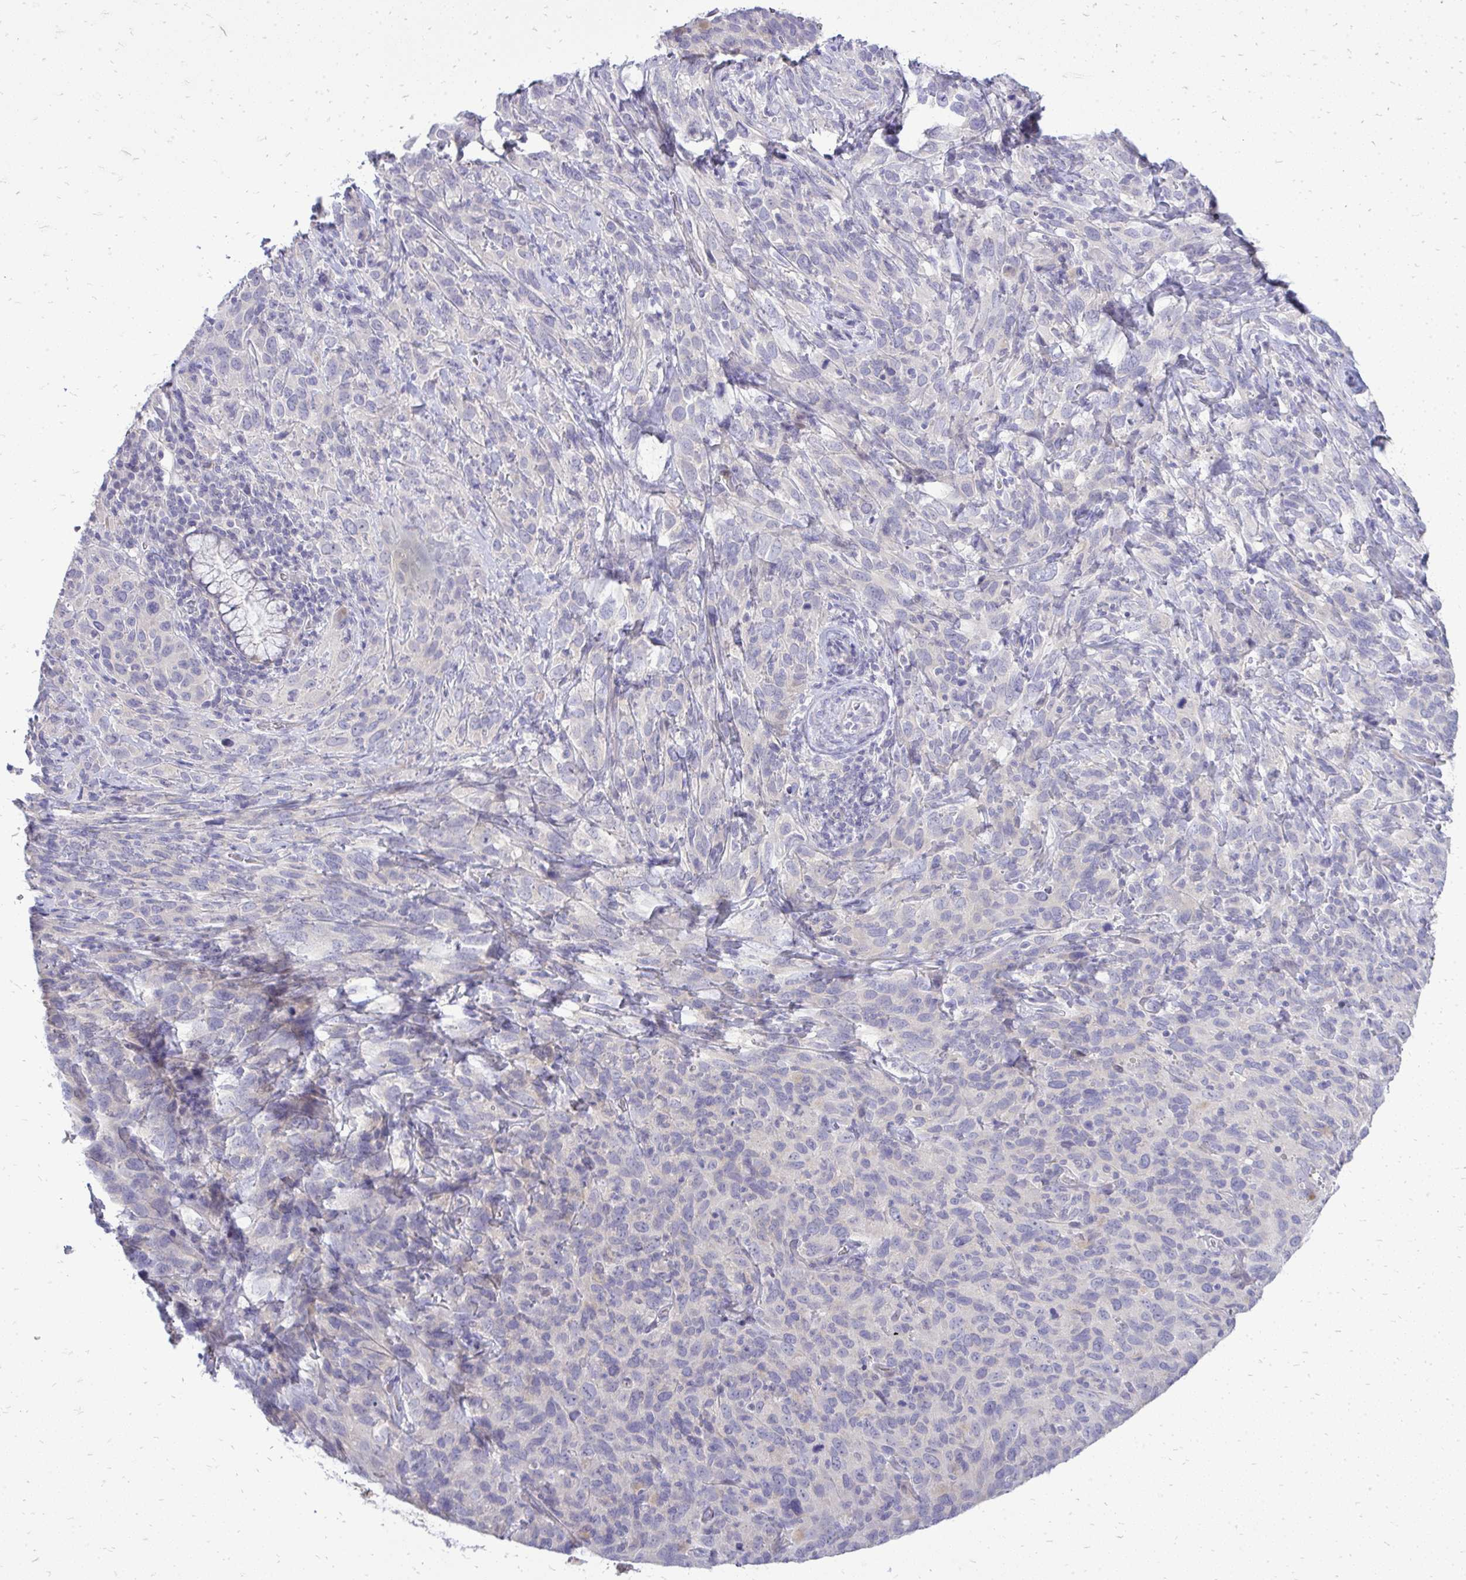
{"staining": {"intensity": "negative", "quantity": "none", "location": "none"}, "tissue": "cervical cancer", "cell_type": "Tumor cells", "image_type": "cancer", "snomed": [{"axis": "morphology", "description": "Normal tissue, NOS"}, {"axis": "morphology", "description": "Squamous cell carcinoma, NOS"}, {"axis": "topography", "description": "Cervix"}], "caption": "This is an IHC photomicrograph of squamous cell carcinoma (cervical). There is no staining in tumor cells.", "gene": "OR8D1", "patient": {"sex": "female", "age": 51}}